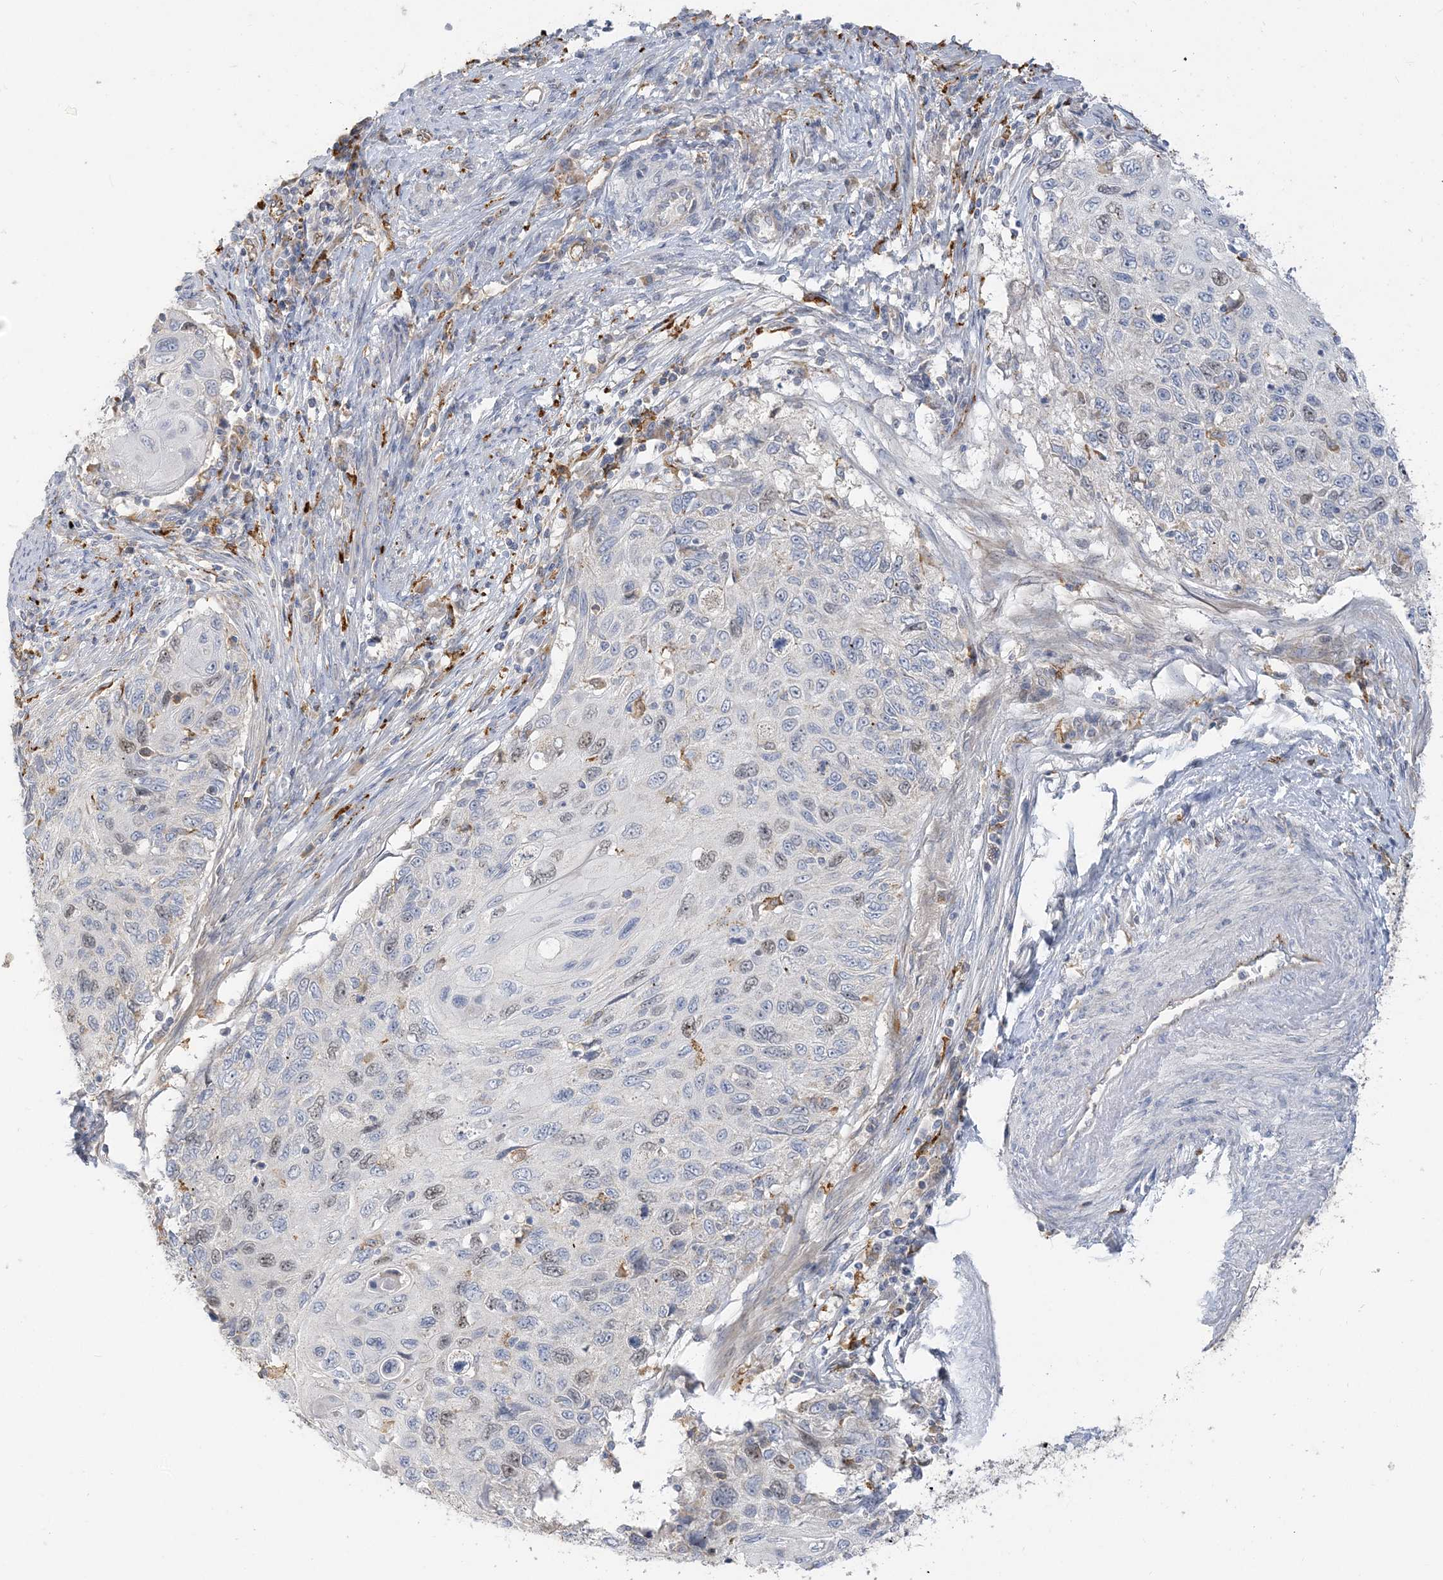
{"staining": {"intensity": "weak", "quantity": "<25%", "location": "nuclear"}, "tissue": "cervical cancer", "cell_type": "Tumor cells", "image_type": "cancer", "snomed": [{"axis": "morphology", "description": "Squamous cell carcinoma, NOS"}, {"axis": "topography", "description": "Cervix"}], "caption": "Cervical squamous cell carcinoma was stained to show a protein in brown. There is no significant expression in tumor cells.", "gene": "PEAR1", "patient": {"sex": "female", "age": 70}}